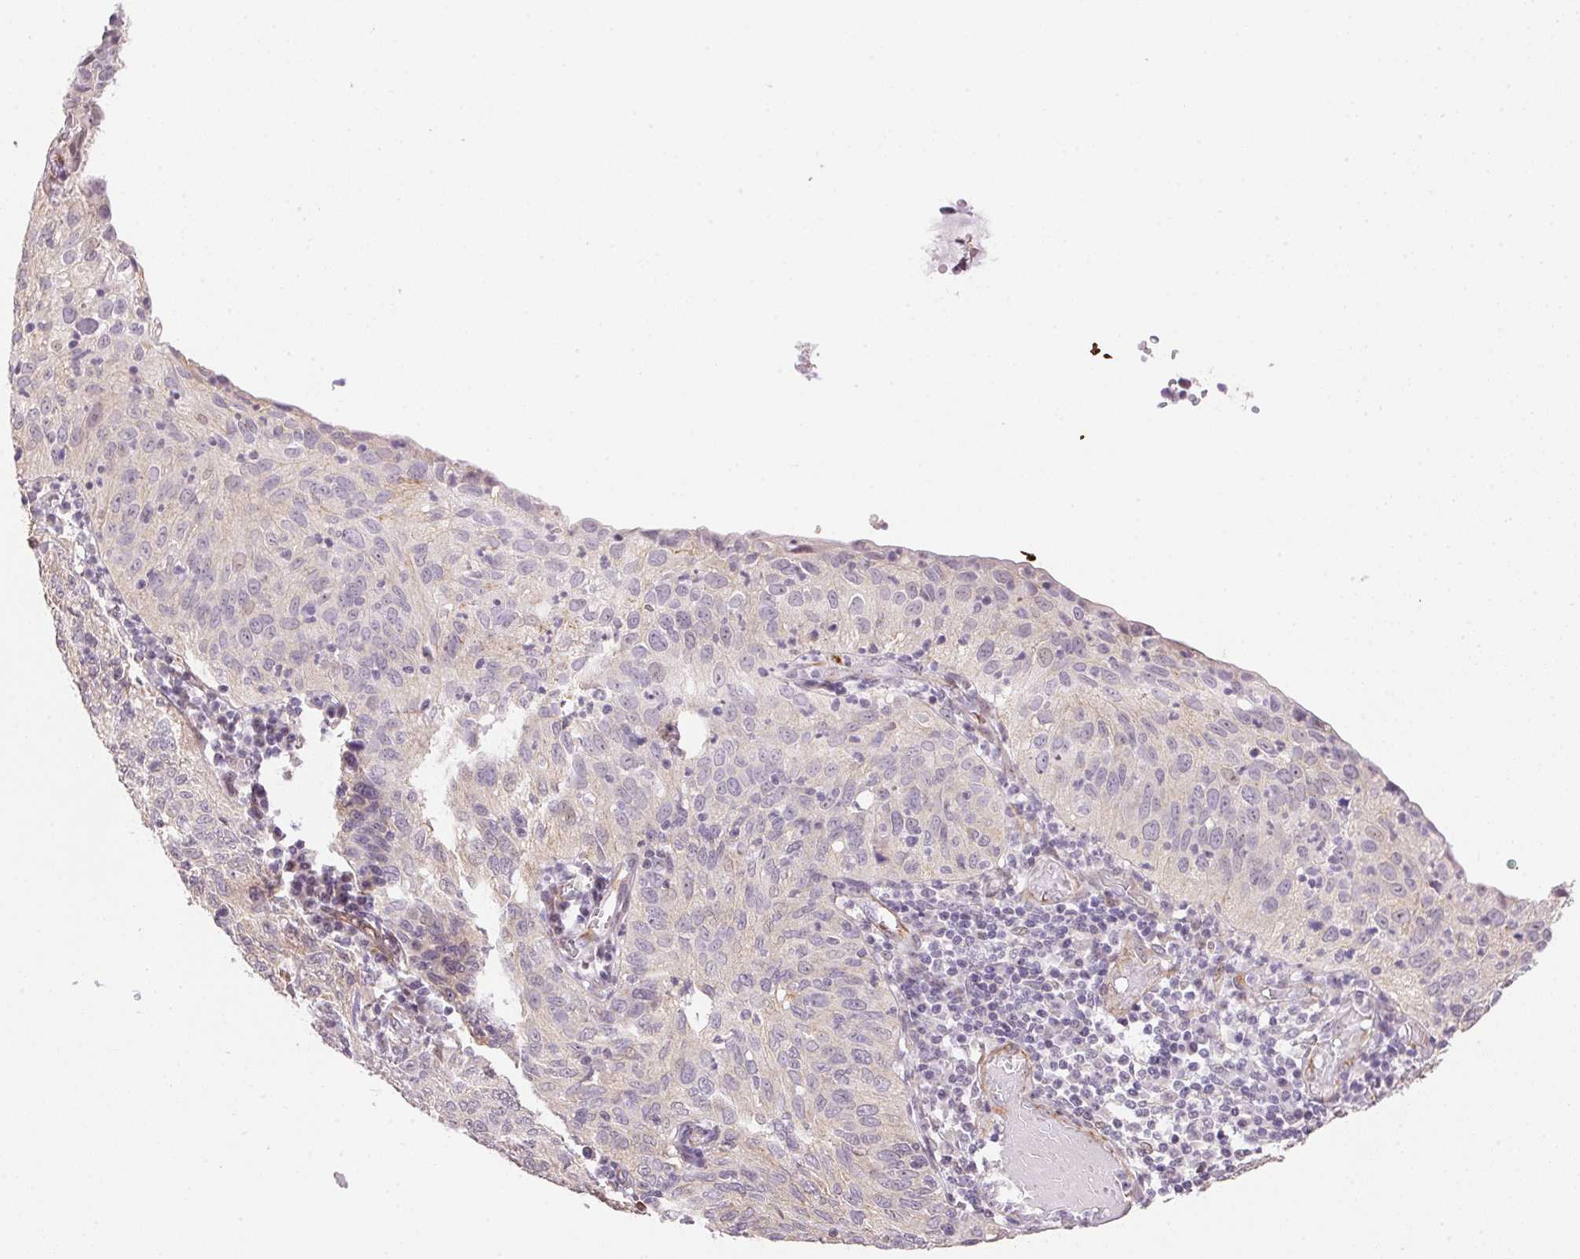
{"staining": {"intensity": "negative", "quantity": "none", "location": "none"}, "tissue": "cervical cancer", "cell_type": "Tumor cells", "image_type": "cancer", "snomed": [{"axis": "morphology", "description": "Squamous cell carcinoma, NOS"}, {"axis": "topography", "description": "Cervix"}], "caption": "The image reveals no significant staining in tumor cells of cervical squamous cell carcinoma.", "gene": "GYG2", "patient": {"sex": "female", "age": 52}}